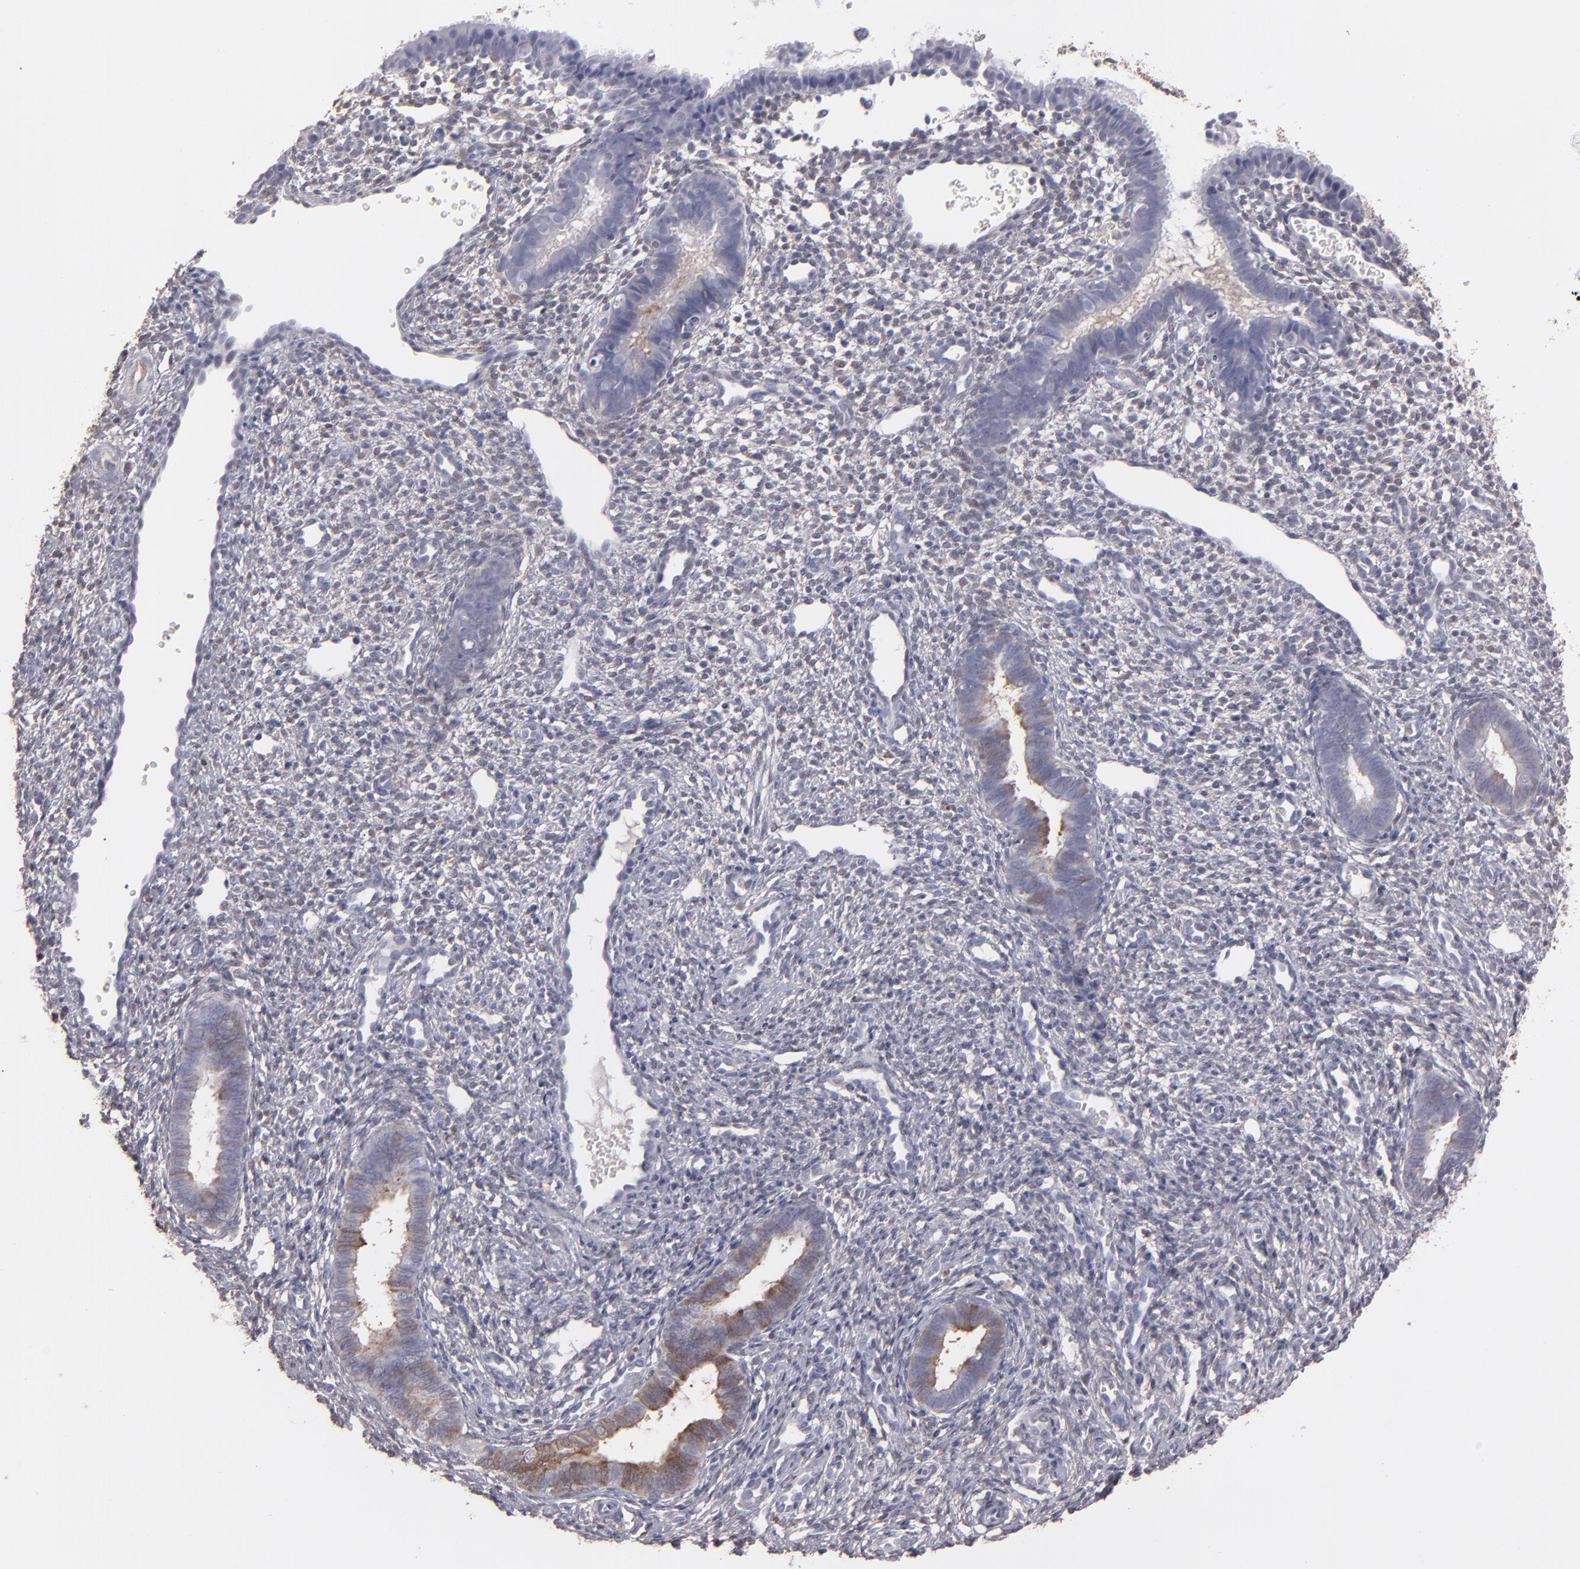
{"staining": {"intensity": "weak", "quantity": ">75%", "location": "cytoplasmic/membranous"}, "tissue": "endometrium", "cell_type": "Cells in endometrial stroma", "image_type": "normal", "snomed": [{"axis": "morphology", "description": "Normal tissue, NOS"}, {"axis": "topography", "description": "Endometrium"}], "caption": "Immunohistochemical staining of normal endometrium displays weak cytoplasmic/membranous protein positivity in approximately >75% of cells in endometrial stroma.", "gene": "SEMA3G", "patient": {"sex": "female", "age": 27}}